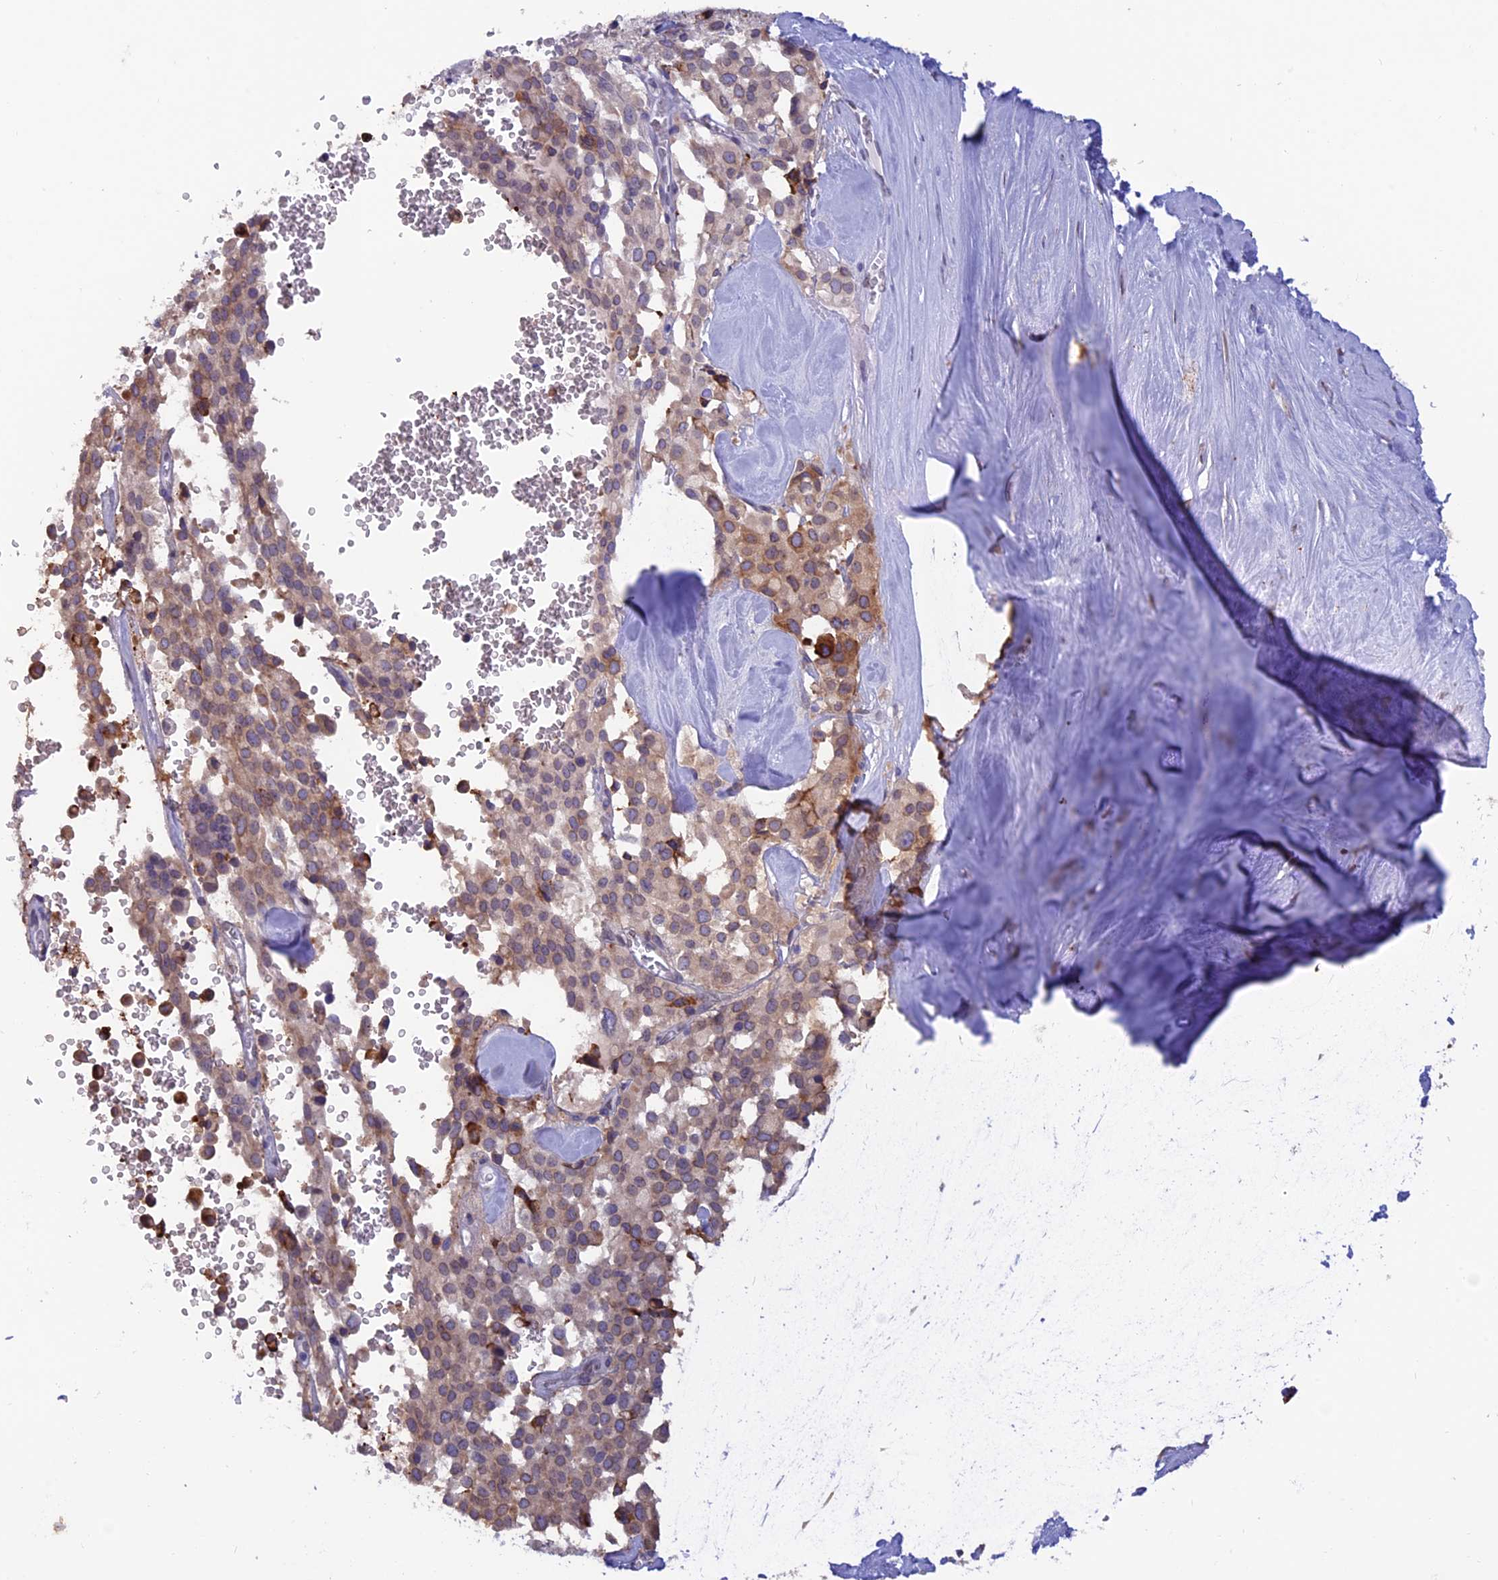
{"staining": {"intensity": "weak", "quantity": ">75%", "location": "cytoplasmic/membranous"}, "tissue": "pancreatic cancer", "cell_type": "Tumor cells", "image_type": "cancer", "snomed": [{"axis": "morphology", "description": "Adenocarcinoma, NOS"}, {"axis": "topography", "description": "Pancreas"}], "caption": "This histopathology image displays pancreatic cancer stained with immunohistochemistry (IHC) to label a protein in brown. The cytoplasmic/membranous of tumor cells show weak positivity for the protein. Nuclei are counter-stained blue.", "gene": "TMPRSS7", "patient": {"sex": "male", "age": 65}}